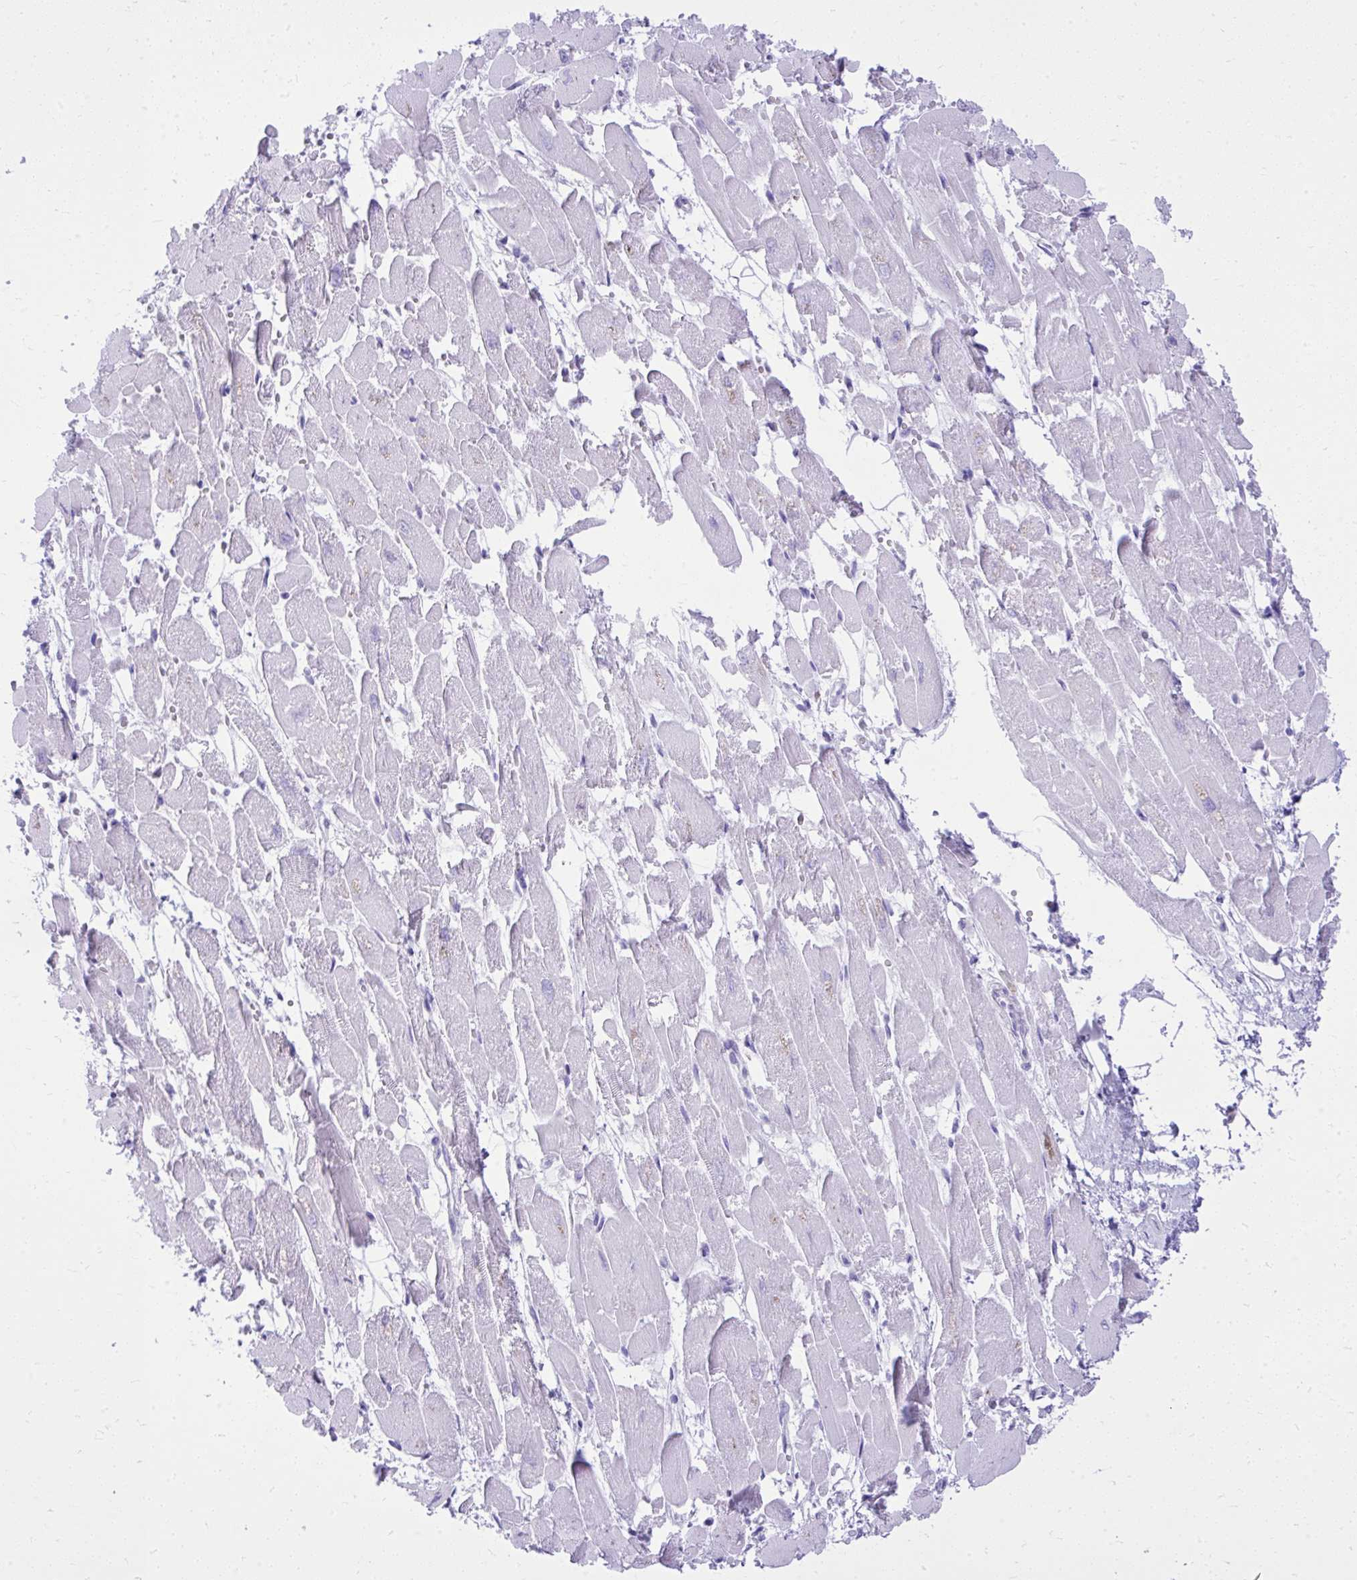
{"staining": {"intensity": "negative", "quantity": "none", "location": "none"}, "tissue": "heart muscle", "cell_type": "Cardiomyocytes", "image_type": "normal", "snomed": [{"axis": "morphology", "description": "Normal tissue, NOS"}, {"axis": "topography", "description": "Heart"}], "caption": "This photomicrograph is of unremarkable heart muscle stained with IHC to label a protein in brown with the nuclei are counter-stained blue. There is no positivity in cardiomyocytes. (Brightfield microscopy of DAB IHC at high magnification).", "gene": "RALYL", "patient": {"sex": "female", "age": 52}}